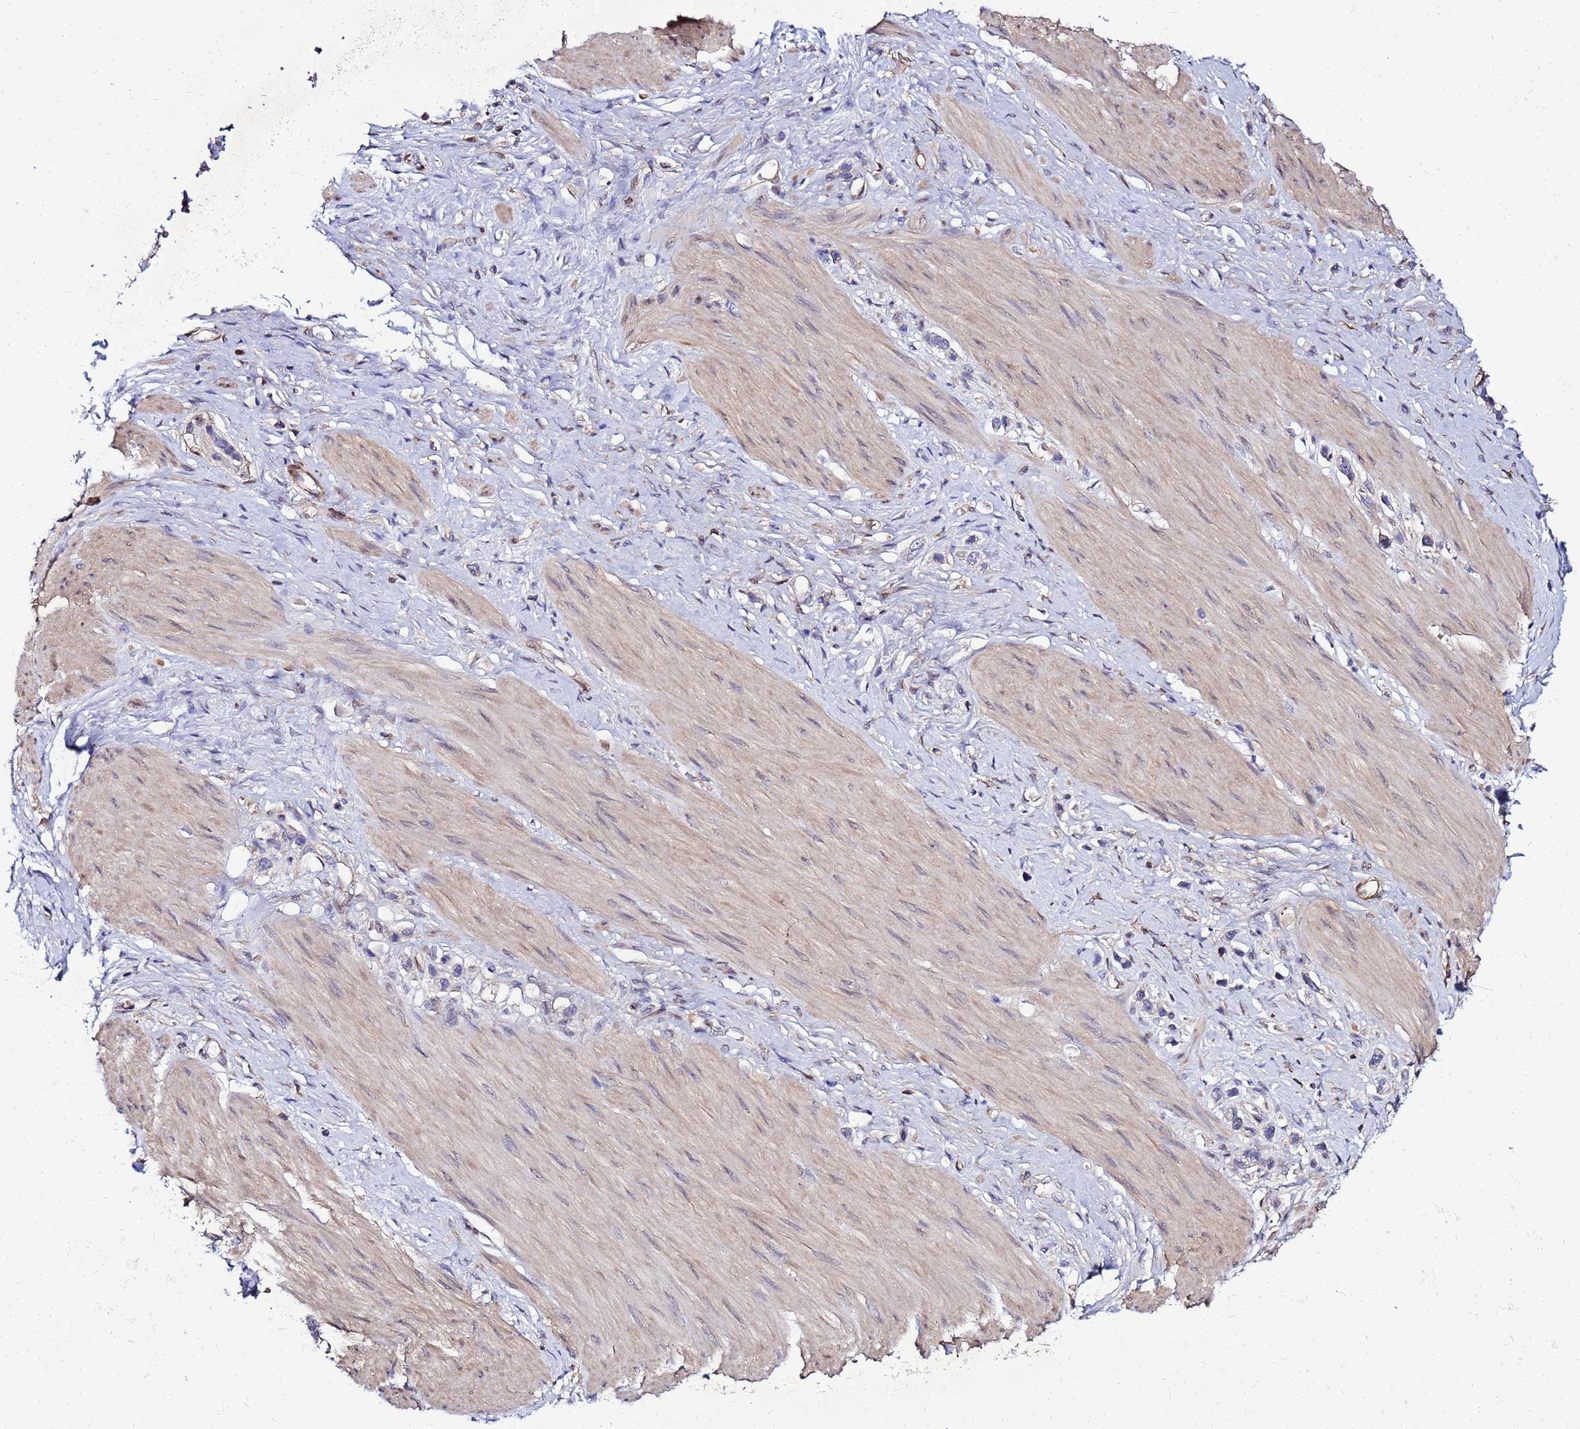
{"staining": {"intensity": "negative", "quantity": "none", "location": "none"}, "tissue": "stomach cancer", "cell_type": "Tumor cells", "image_type": "cancer", "snomed": [{"axis": "morphology", "description": "Adenocarcinoma, NOS"}, {"axis": "topography", "description": "Stomach"}], "caption": "Tumor cells show no significant positivity in adenocarcinoma (stomach). Nuclei are stained in blue.", "gene": "DBNDD2", "patient": {"sex": "female", "age": 65}}